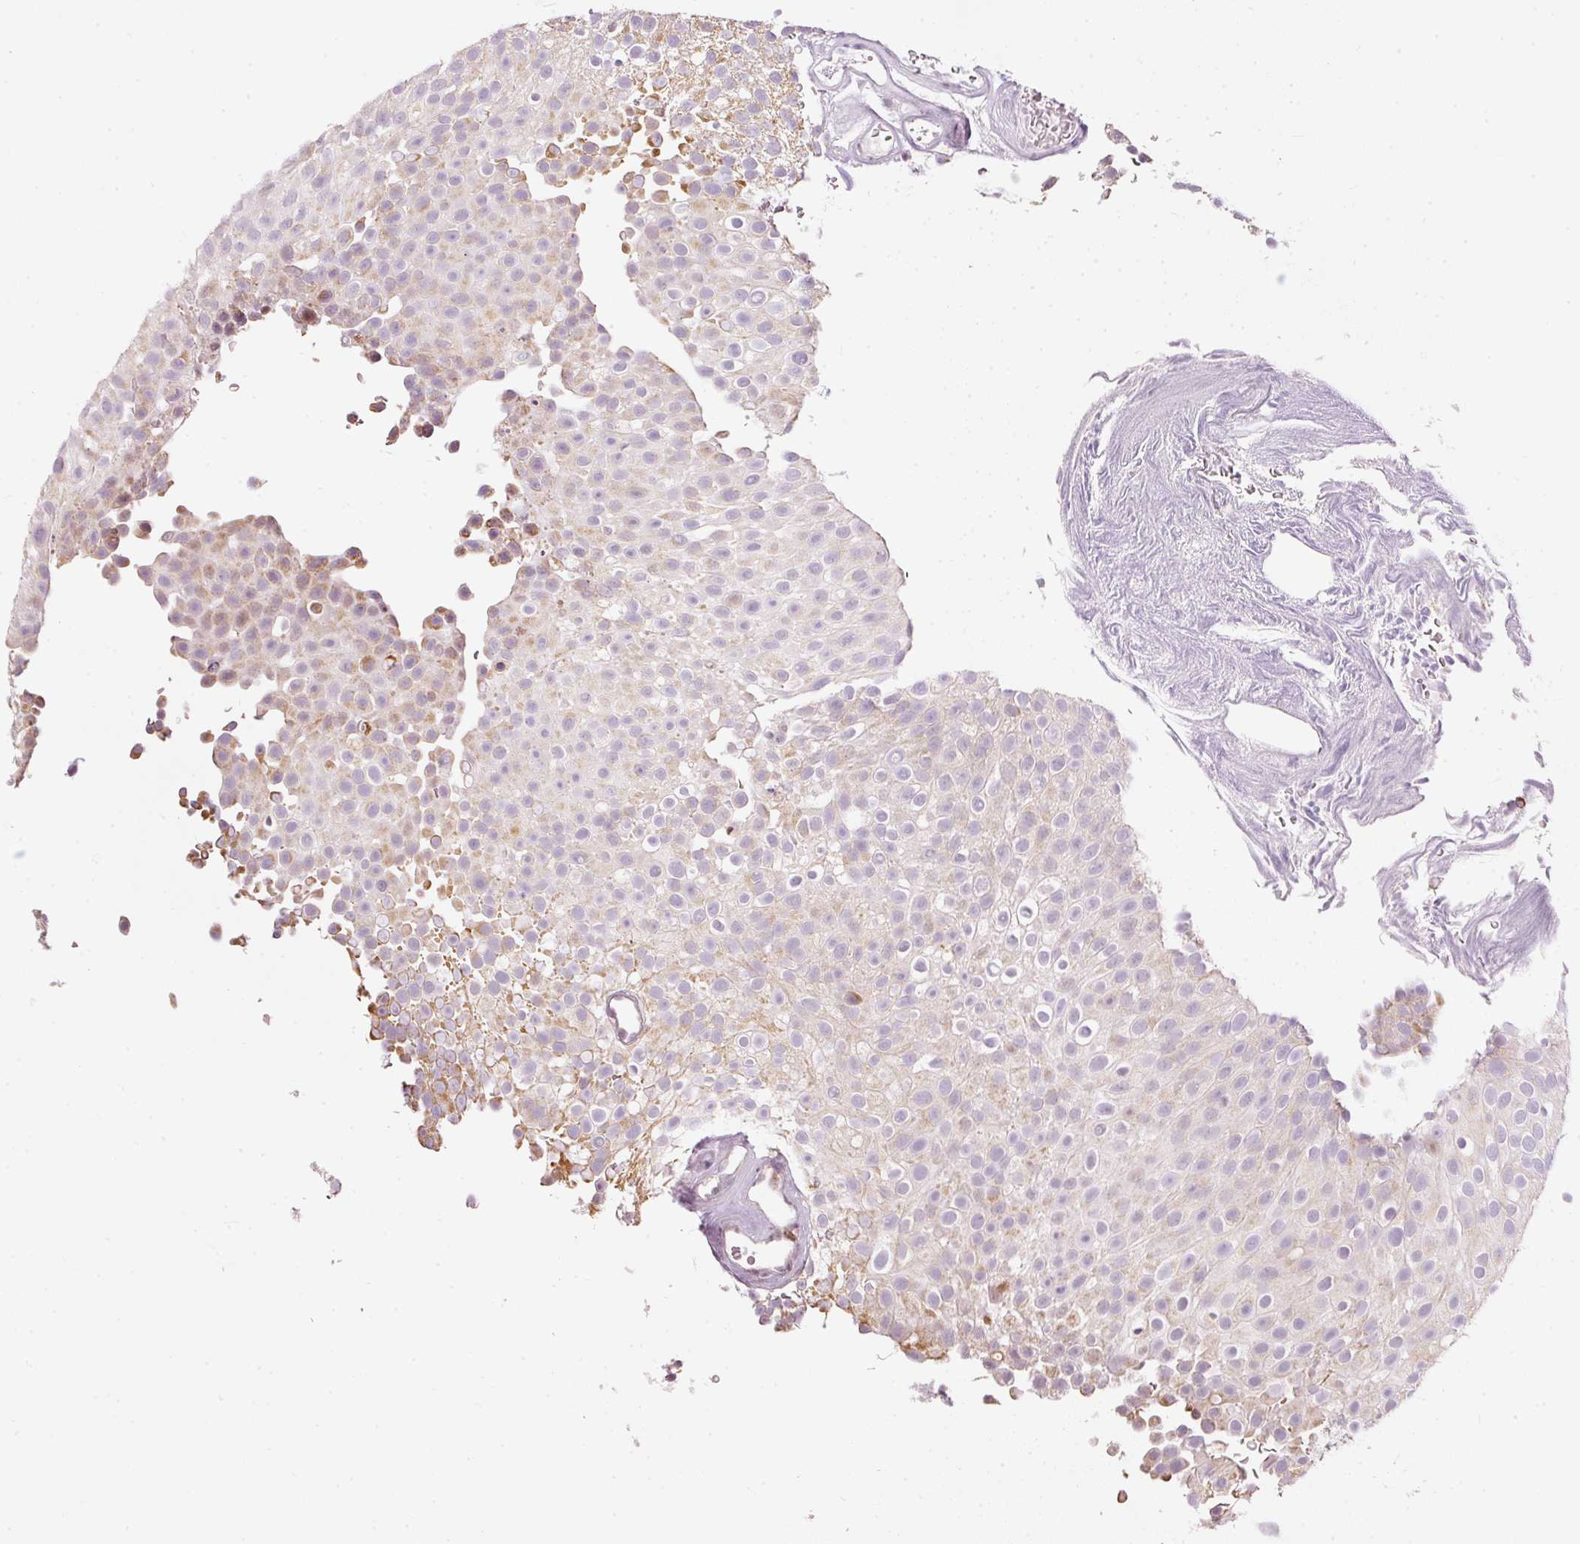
{"staining": {"intensity": "negative", "quantity": "none", "location": "none"}, "tissue": "urothelial cancer", "cell_type": "Tumor cells", "image_type": "cancer", "snomed": [{"axis": "morphology", "description": "Urothelial carcinoma, Low grade"}, {"axis": "topography", "description": "Urinary bladder"}], "caption": "IHC image of neoplastic tissue: urothelial cancer stained with DAB exhibits no significant protein expression in tumor cells.", "gene": "RNF39", "patient": {"sex": "male", "age": 78}}